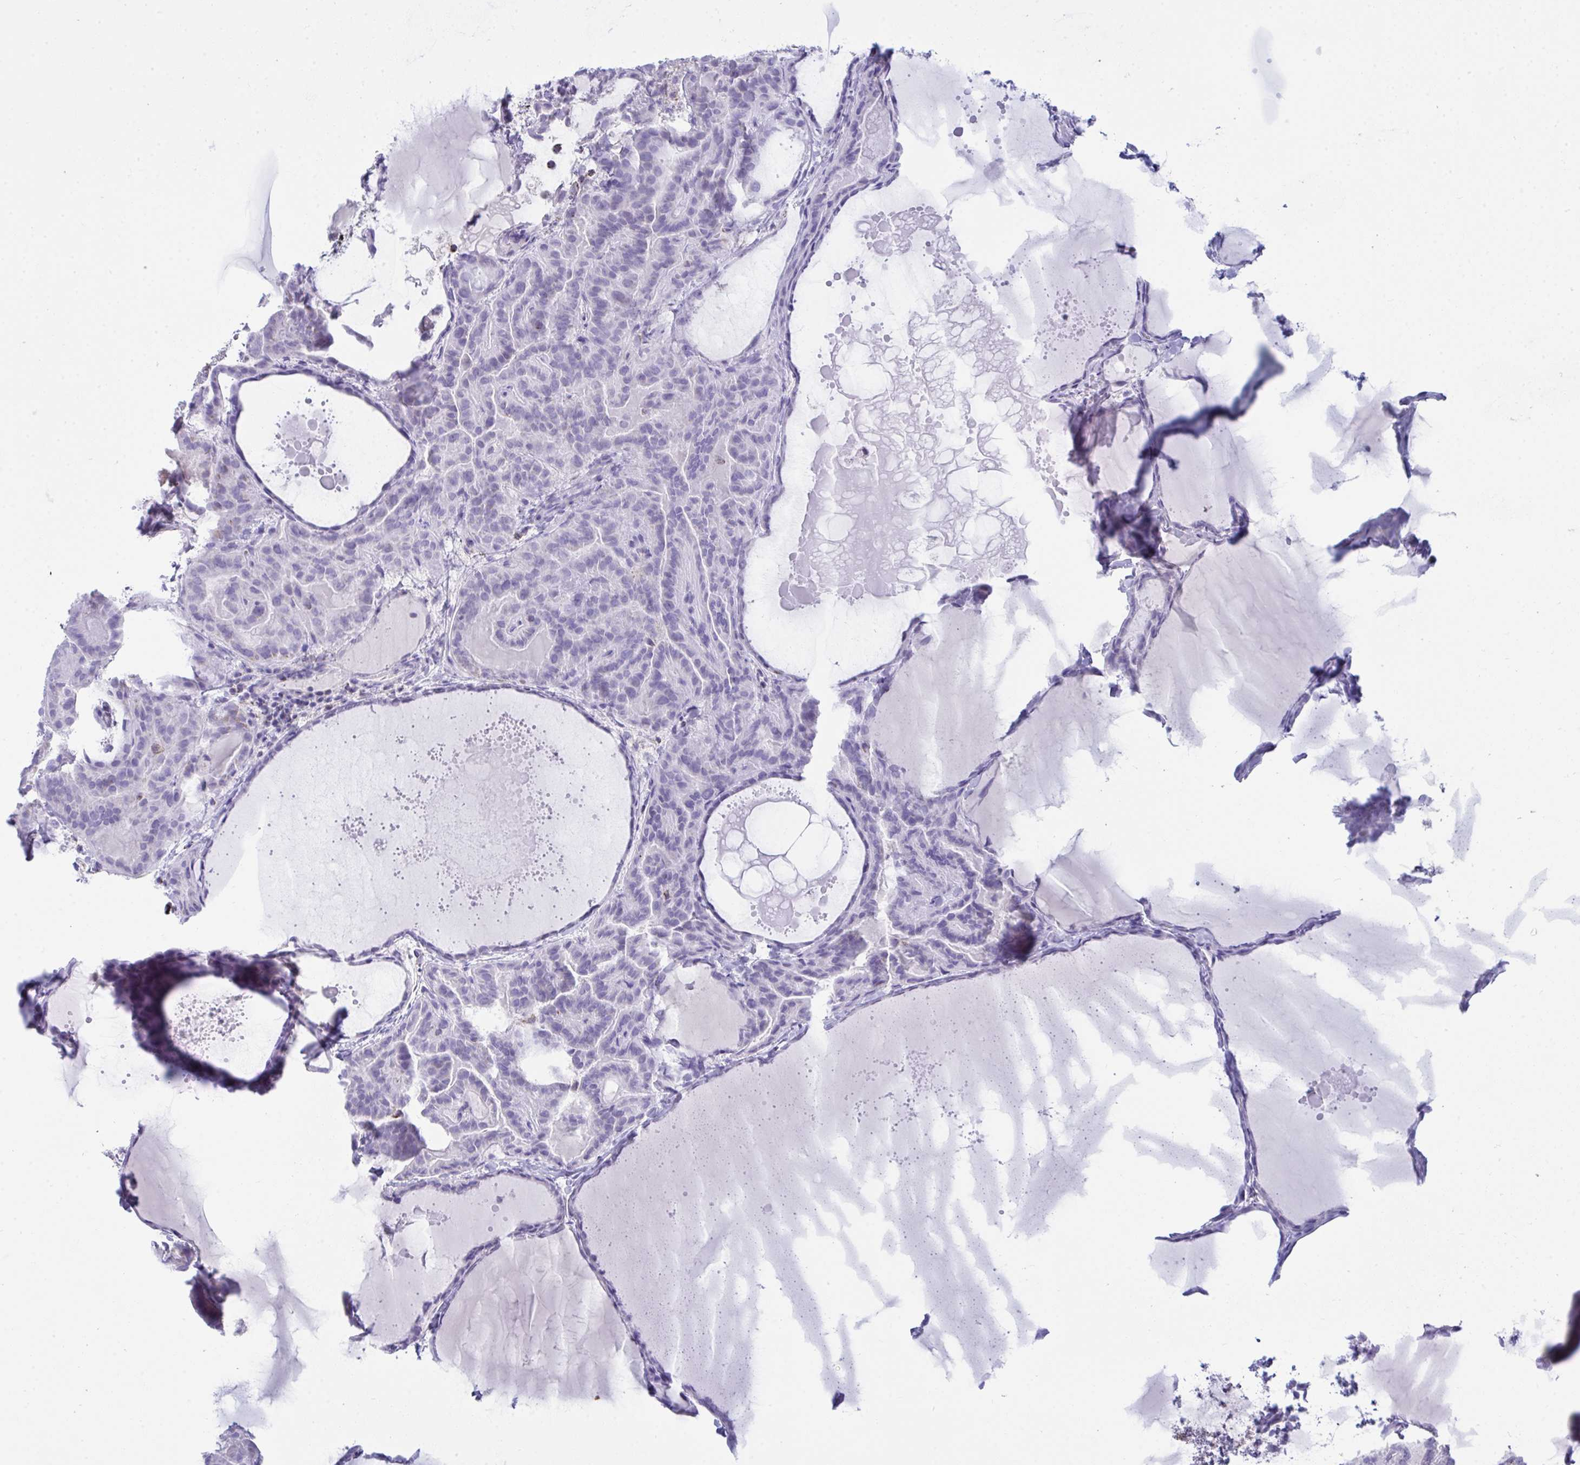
{"staining": {"intensity": "moderate", "quantity": "<25%", "location": "cytoplasmic/membranous"}, "tissue": "thyroid cancer", "cell_type": "Tumor cells", "image_type": "cancer", "snomed": [{"axis": "morphology", "description": "Papillary adenocarcinoma, NOS"}, {"axis": "topography", "description": "Thyroid gland"}], "caption": "Tumor cells show moderate cytoplasmic/membranous expression in approximately <25% of cells in papillary adenocarcinoma (thyroid).", "gene": "PLA2G12B", "patient": {"sex": "female", "age": 46}}